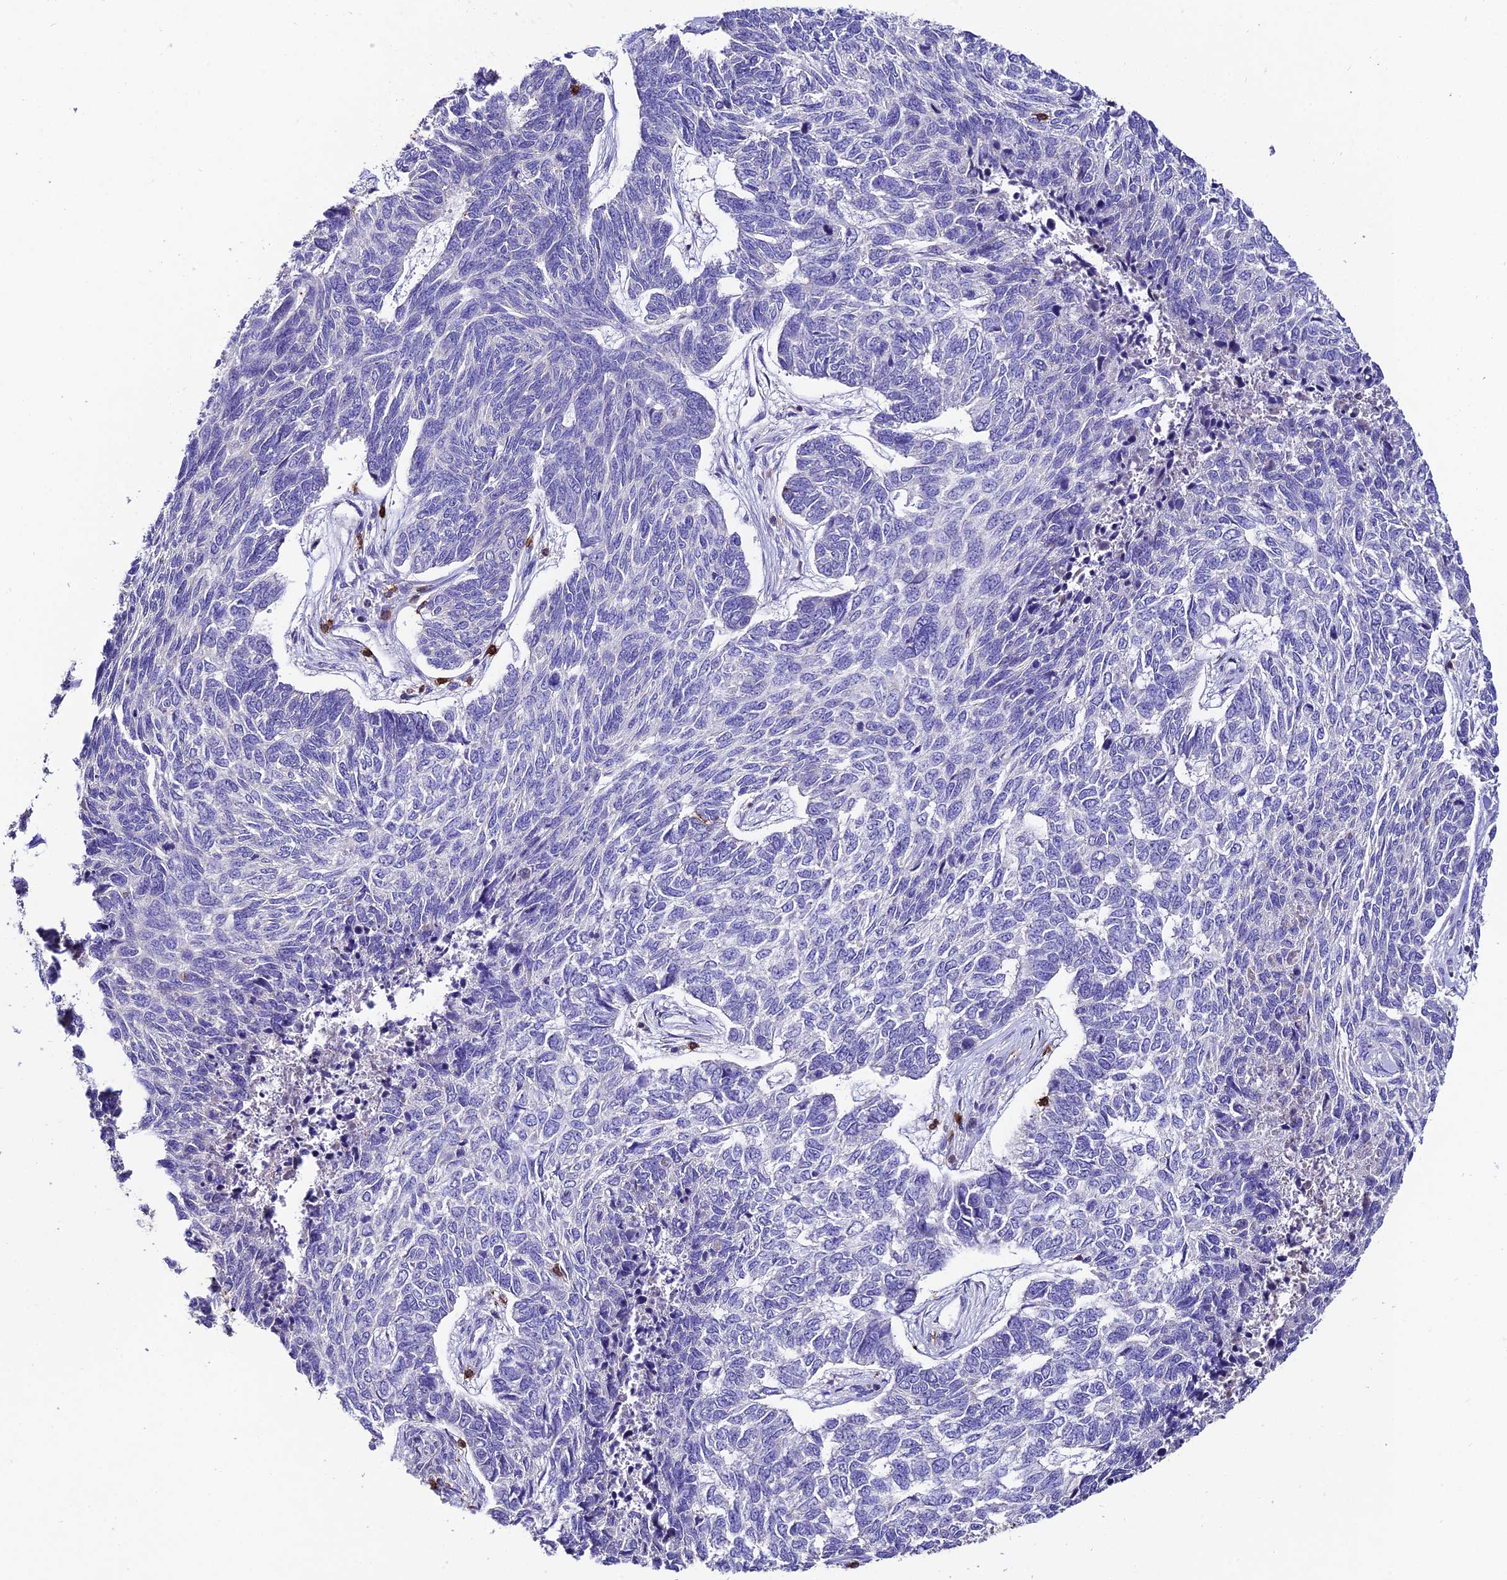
{"staining": {"intensity": "negative", "quantity": "none", "location": "none"}, "tissue": "skin cancer", "cell_type": "Tumor cells", "image_type": "cancer", "snomed": [{"axis": "morphology", "description": "Basal cell carcinoma"}, {"axis": "topography", "description": "Skin"}], "caption": "Tumor cells show no significant protein positivity in skin basal cell carcinoma.", "gene": "PTPRCAP", "patient": {"sex": "female", "age": 65}}